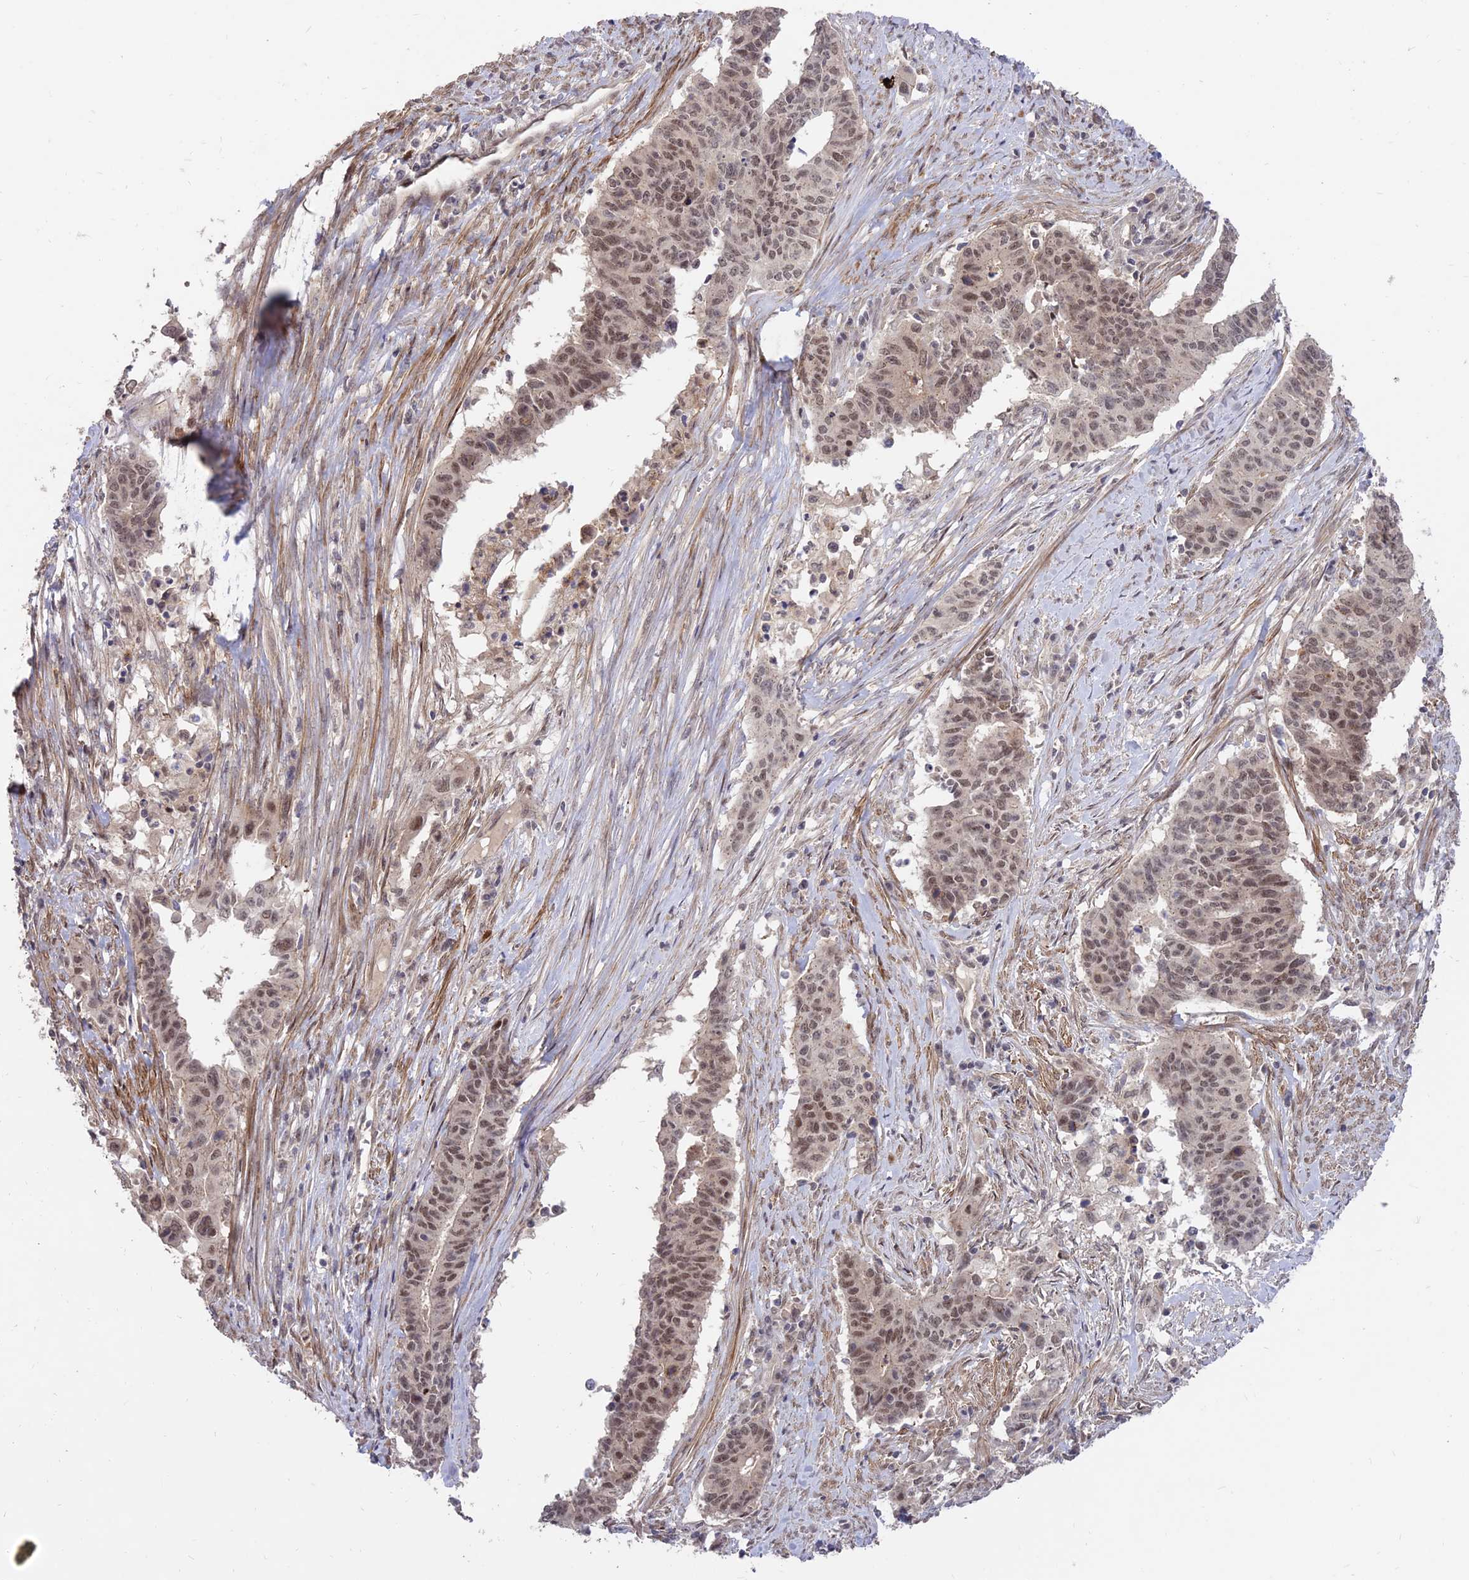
{"staining": {"intensity": "moderate", "quantity": ">75%", "location": "nuclear"}, "tissue": "endometrial cancer", "cell_type": "Tumor cells", "image_type": "cancer", "snomed": [{"axis": "morphology", "description": "Adenocarcinoma, NOS"}, {"axis": "topography", "description": "Endometrium"}], "caption": "Tumor cells show medium levels of moderate nuclear expression in approximately >75% of cells in endometrial cancer. The staining was performed using DAB (3,3'-diaminobenzidine) to visualize the protein expression in brown, while the nuclei were stained in blue with hematoxylin (Magnification: 20x).", "gene": "ZNF85", "patient": {"sex": "female", "age": 59}}